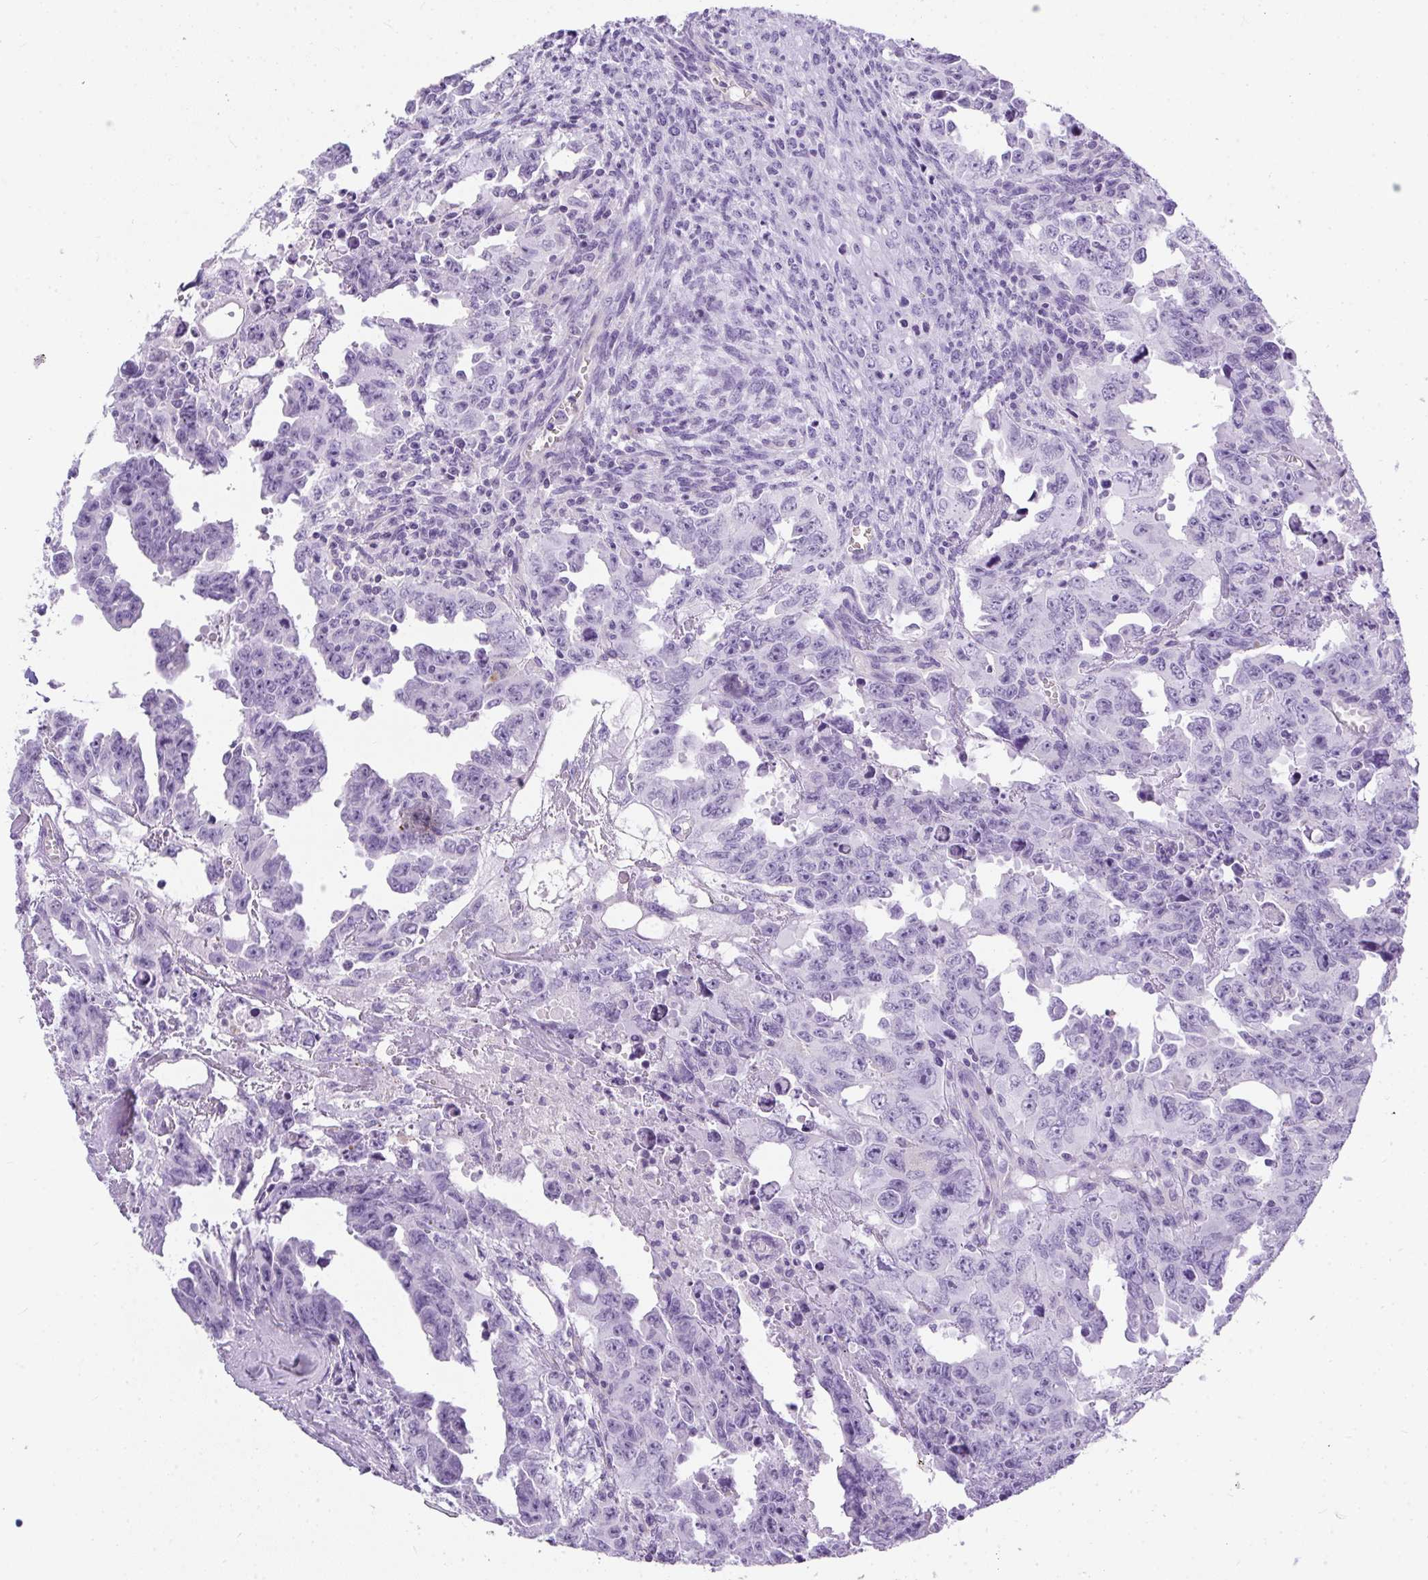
{"staining": {"intensity": "negative", "quantity": "none", "location": "none"}, "tissue": "testis cancer", "cell_type": "Tumor cells", "image_type": "cancer", "snomed": [{"axis": "morphology", "description": "Carcinoma, Embryonal, NOS"}, {"axis": "topography", "description": "Testis"}], "caption": "High power microscopy histopathology image of an immunohistochemistry photomicrograph of embryonal carcinoma (testis), revealing no significant expression in tumor cells.", "gene": "PLPPR3", "patient": {"sex": "male", "age": 24}}